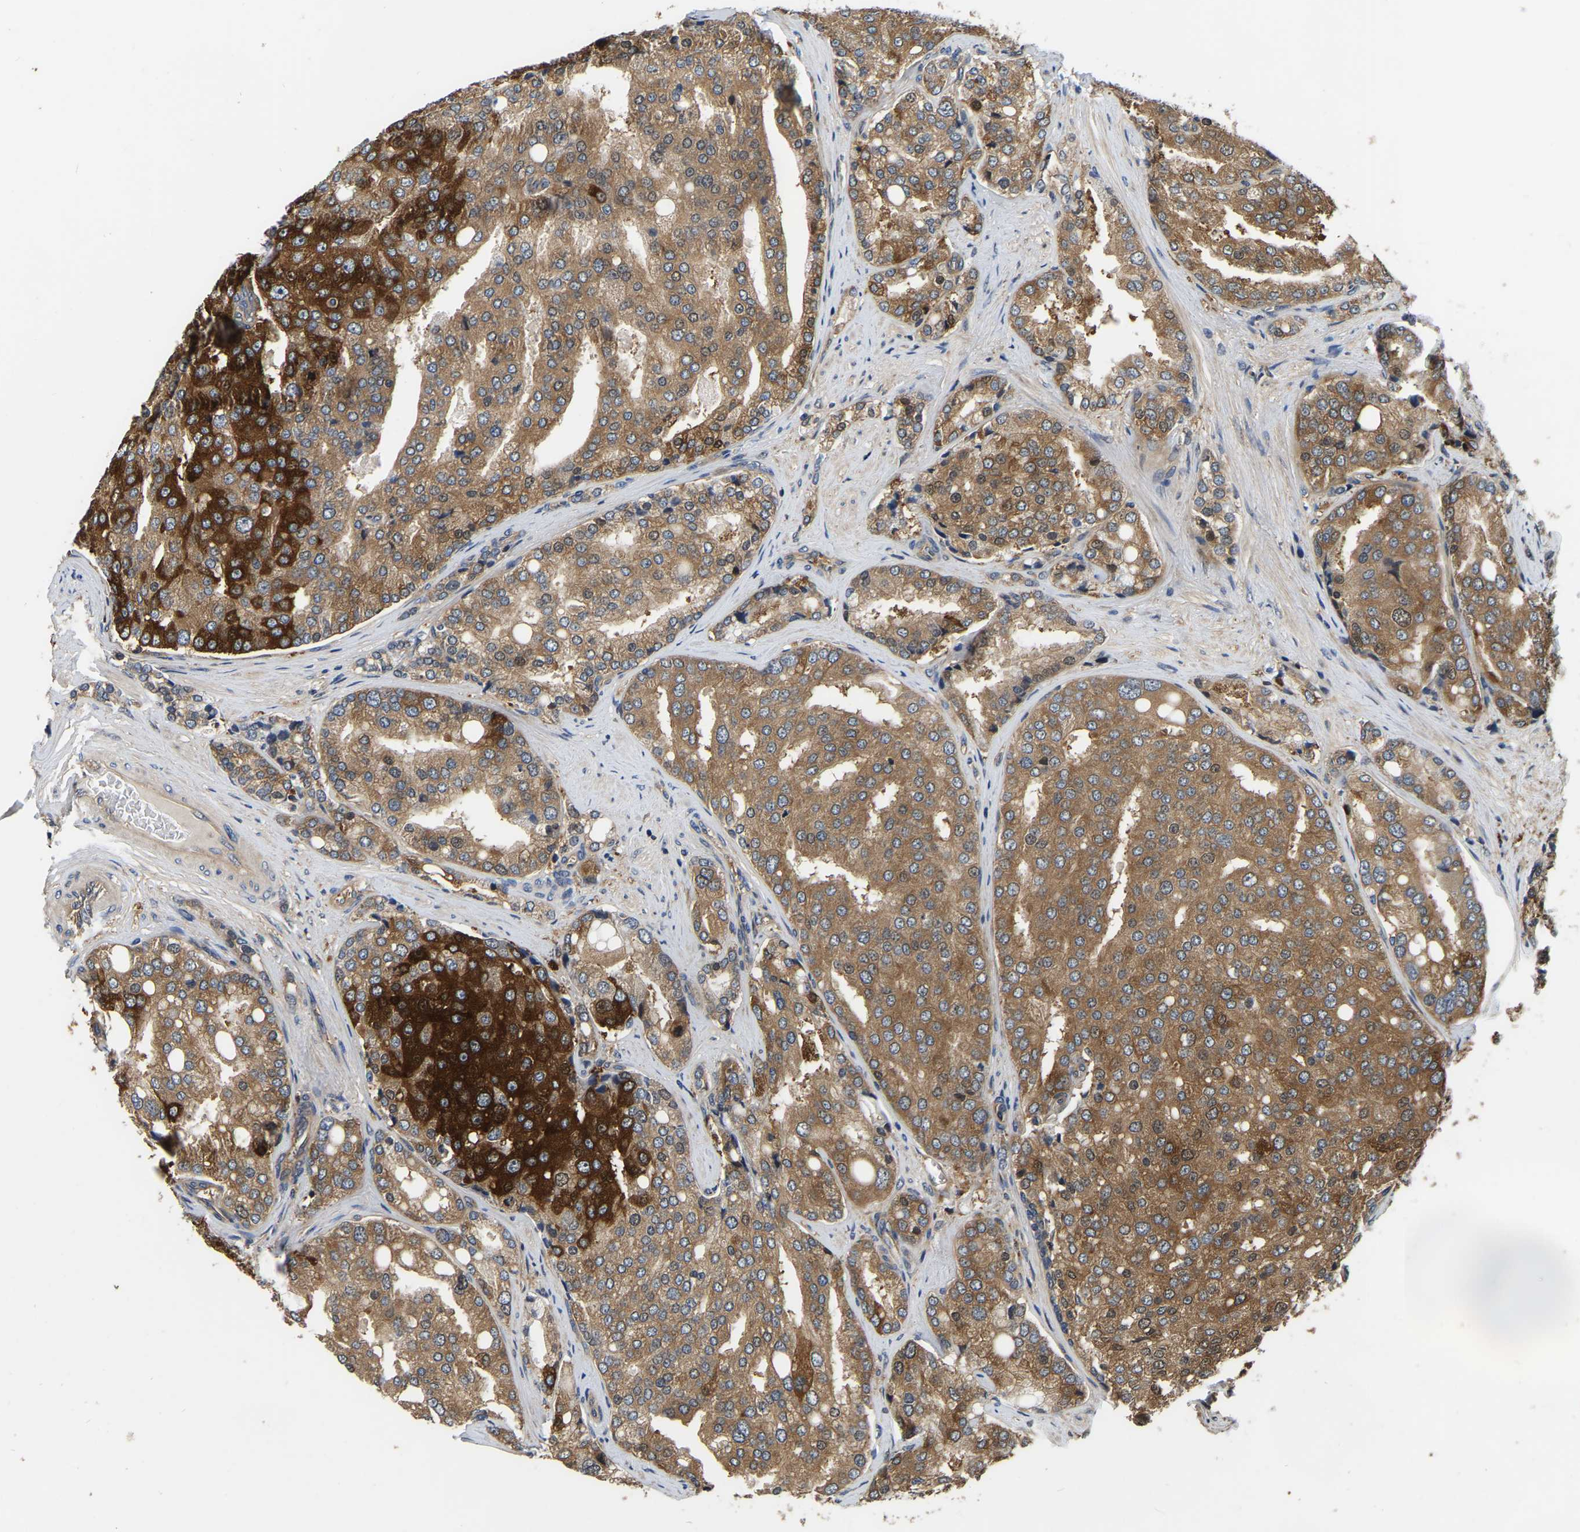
{"staining": {"intensity": "moderate", "quantity": ">75%", "location": "cytoplasmic/membranous"}, "tissue": "prostate cancer", "cell_type": "Tumor cells", "image_type": "cancer", "snomed": [{"axis": "morphology", "description": "Adenocarcinoma, High grade"}, {"axis": "topography", "description": "Prostate"}], "caption": "Tumor cells exhibit moderate cytoplasmic/membranous staining in approximately >75% of cells in prostate high-grade adenocarcinoma. The staining is performed using DAB (3,3'-diaminobenzidine) brown chromogen to label protein expression. The nuclei are counter-stained blue using hematoxylin.", "gene": "GARS1", "patient": {"sex": "male", "age": 50}}